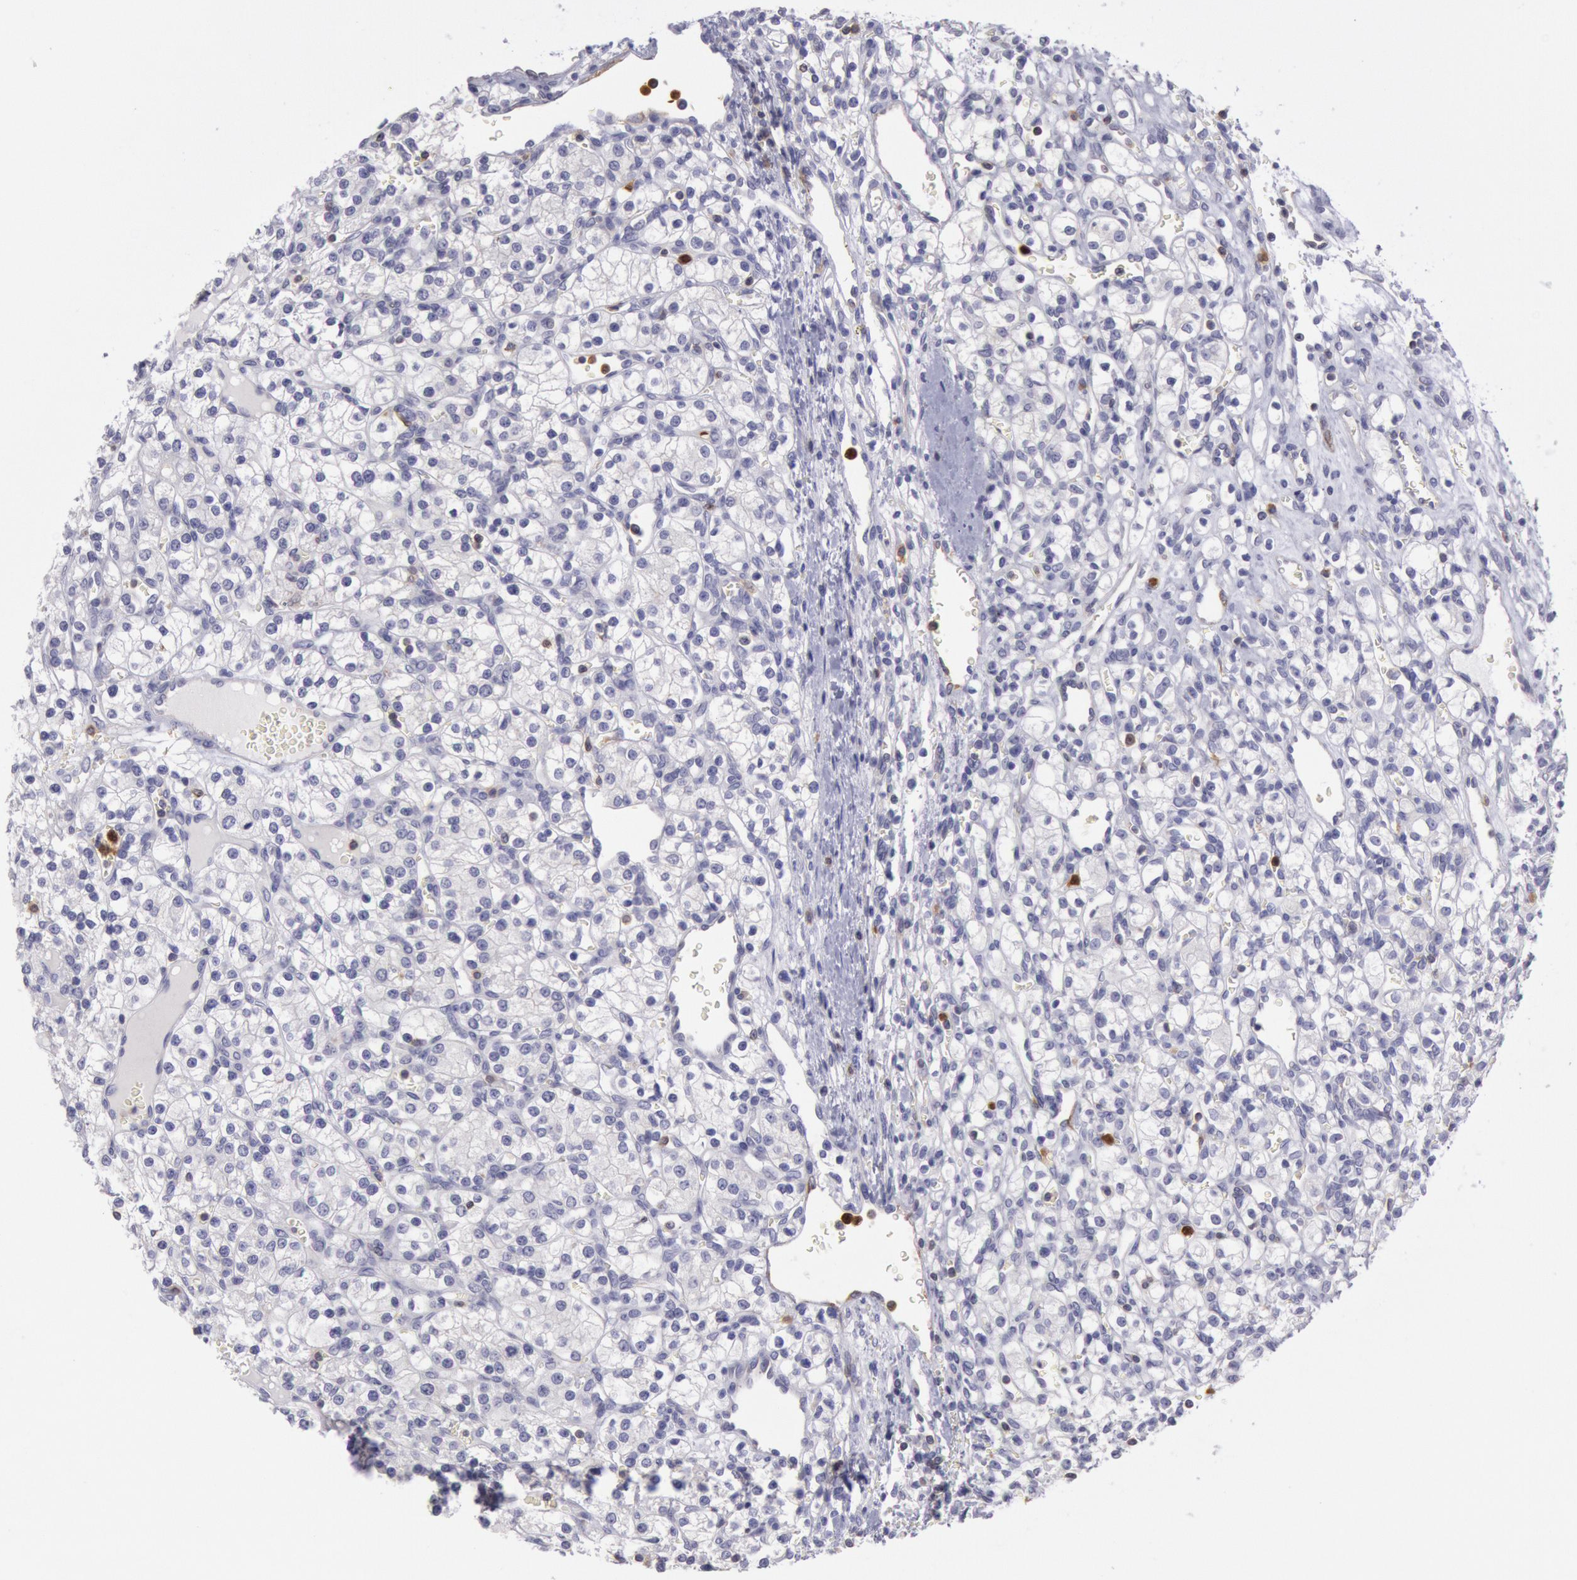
{"staining": {"intensity": "negative", "quantity": "none", "location": "none"}, "tissue": "renal cancer", "cell_type": "Tumor cells", "image_type": "cancer", "snomed": [{"axis": "morphology", "description": "Adenocarcinoma, NOS"}, {"axis": "topography", "description": "Kidney"}], "caption": "Renal adenocarcinoma was stained to show a protein in brown. There is no significant expression in tumor cells. (Stains: DAB (3,3'-diaminobenzidine) immunohistochemistry with hematoxylin counter stain, Microscopy: brightfield microscopy at high magnification).", "gene": "RAB27A", "patient": {"sex": "female", "age": 62}}